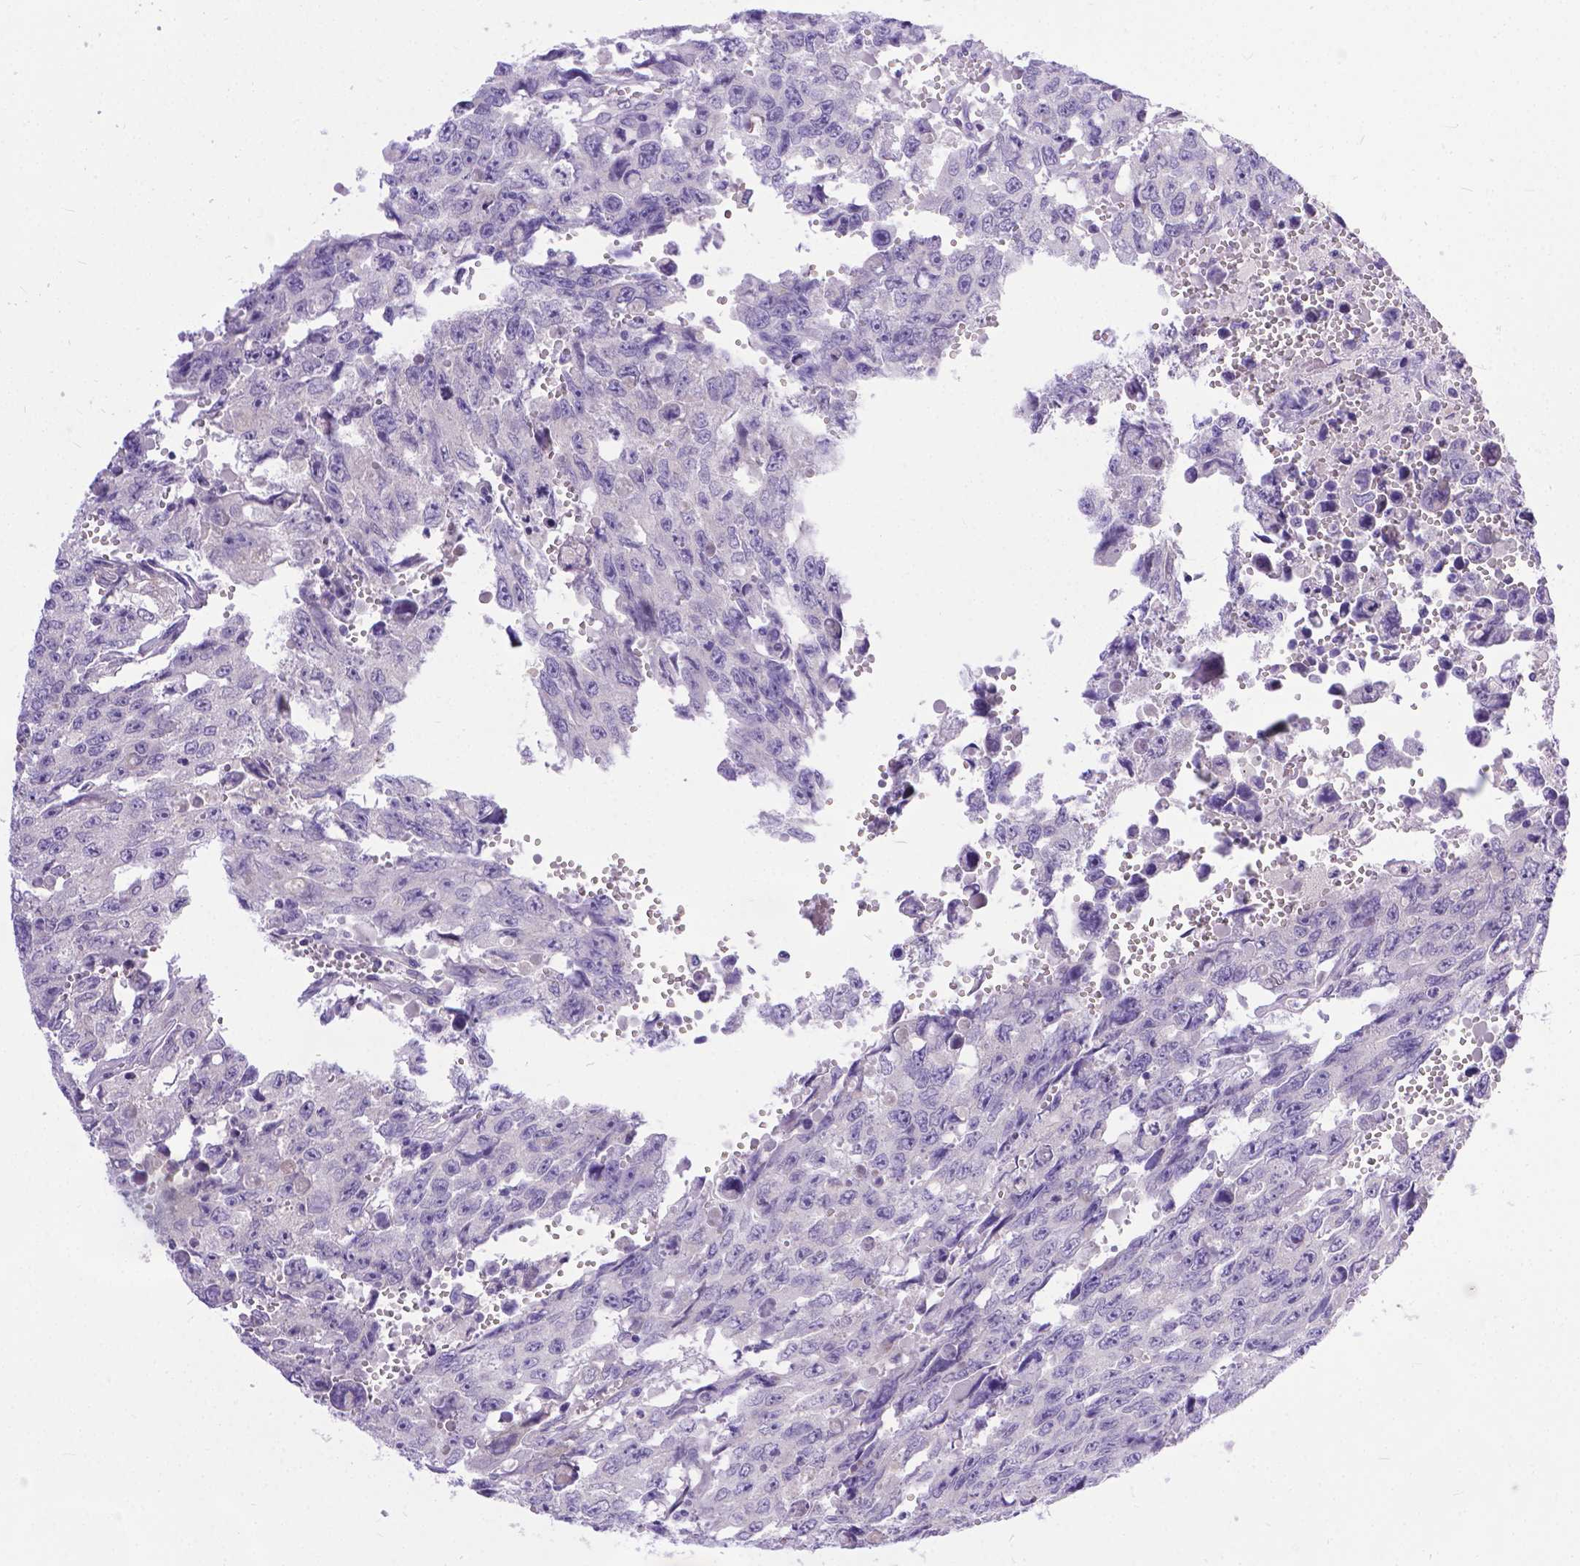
{"staining": {"intensity": "negative", "quantity": "none", "location": "none"}, "tissue": "testis cancer", "cell_type": "Tumor cells", "image_type": "cancer", "snomed": [{"axis": "morphology", "description": "Seminoma, NOS"}, {"axis": "topography", "description": "Testis"}], "caption": "The photomicrograph exhibits no significant expression in tumor cells of seminoma (testis).", "gene": "TTLL6", "patient": {"sex": "male", "age": 26}}